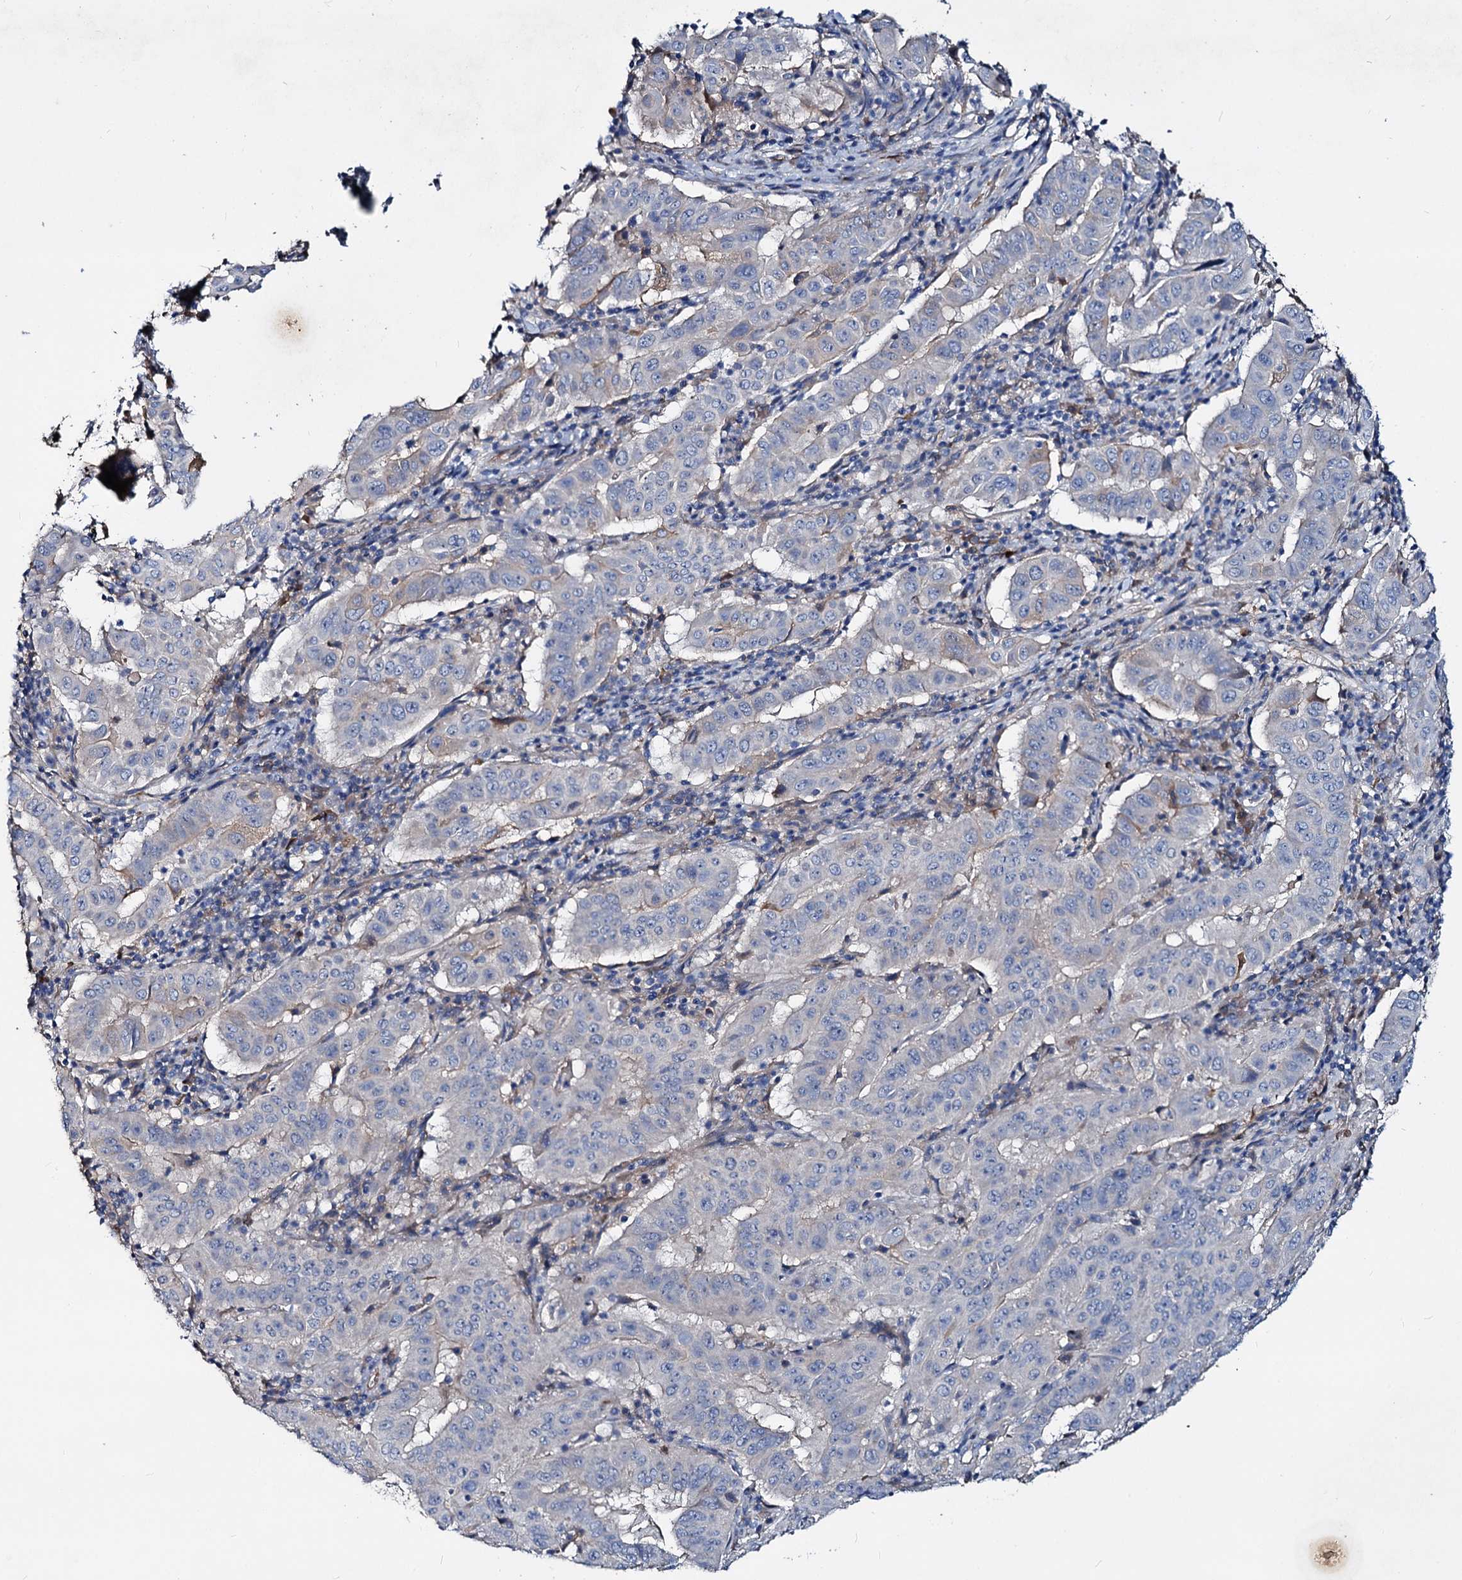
{"staining": {"intensity": "negative", "quantity": "none", "location": "none"}, "tissue": "pancreatic cancer", "cell_type": "Tumor cells", "image_type": "cancer", "snomed": [{"axis": "morphology", "description": "Adenocarcinoma, NOS"}, {"axis": "topography", "description": "Pancreas"}], "caption": "This is a photomicrograph of immunohistochemistry staining of pancreatic cancer, which shows no positivity in tumor cells. (Stains: DAB (3,3'-diaminobenzidine) immunohistochemistry (IHC) with hematoxylin counter stain, Microscopy: brightfield microscopy at high magnification).", "gene": "ACY3", "patient": {"sex": "male", "age": 63}}